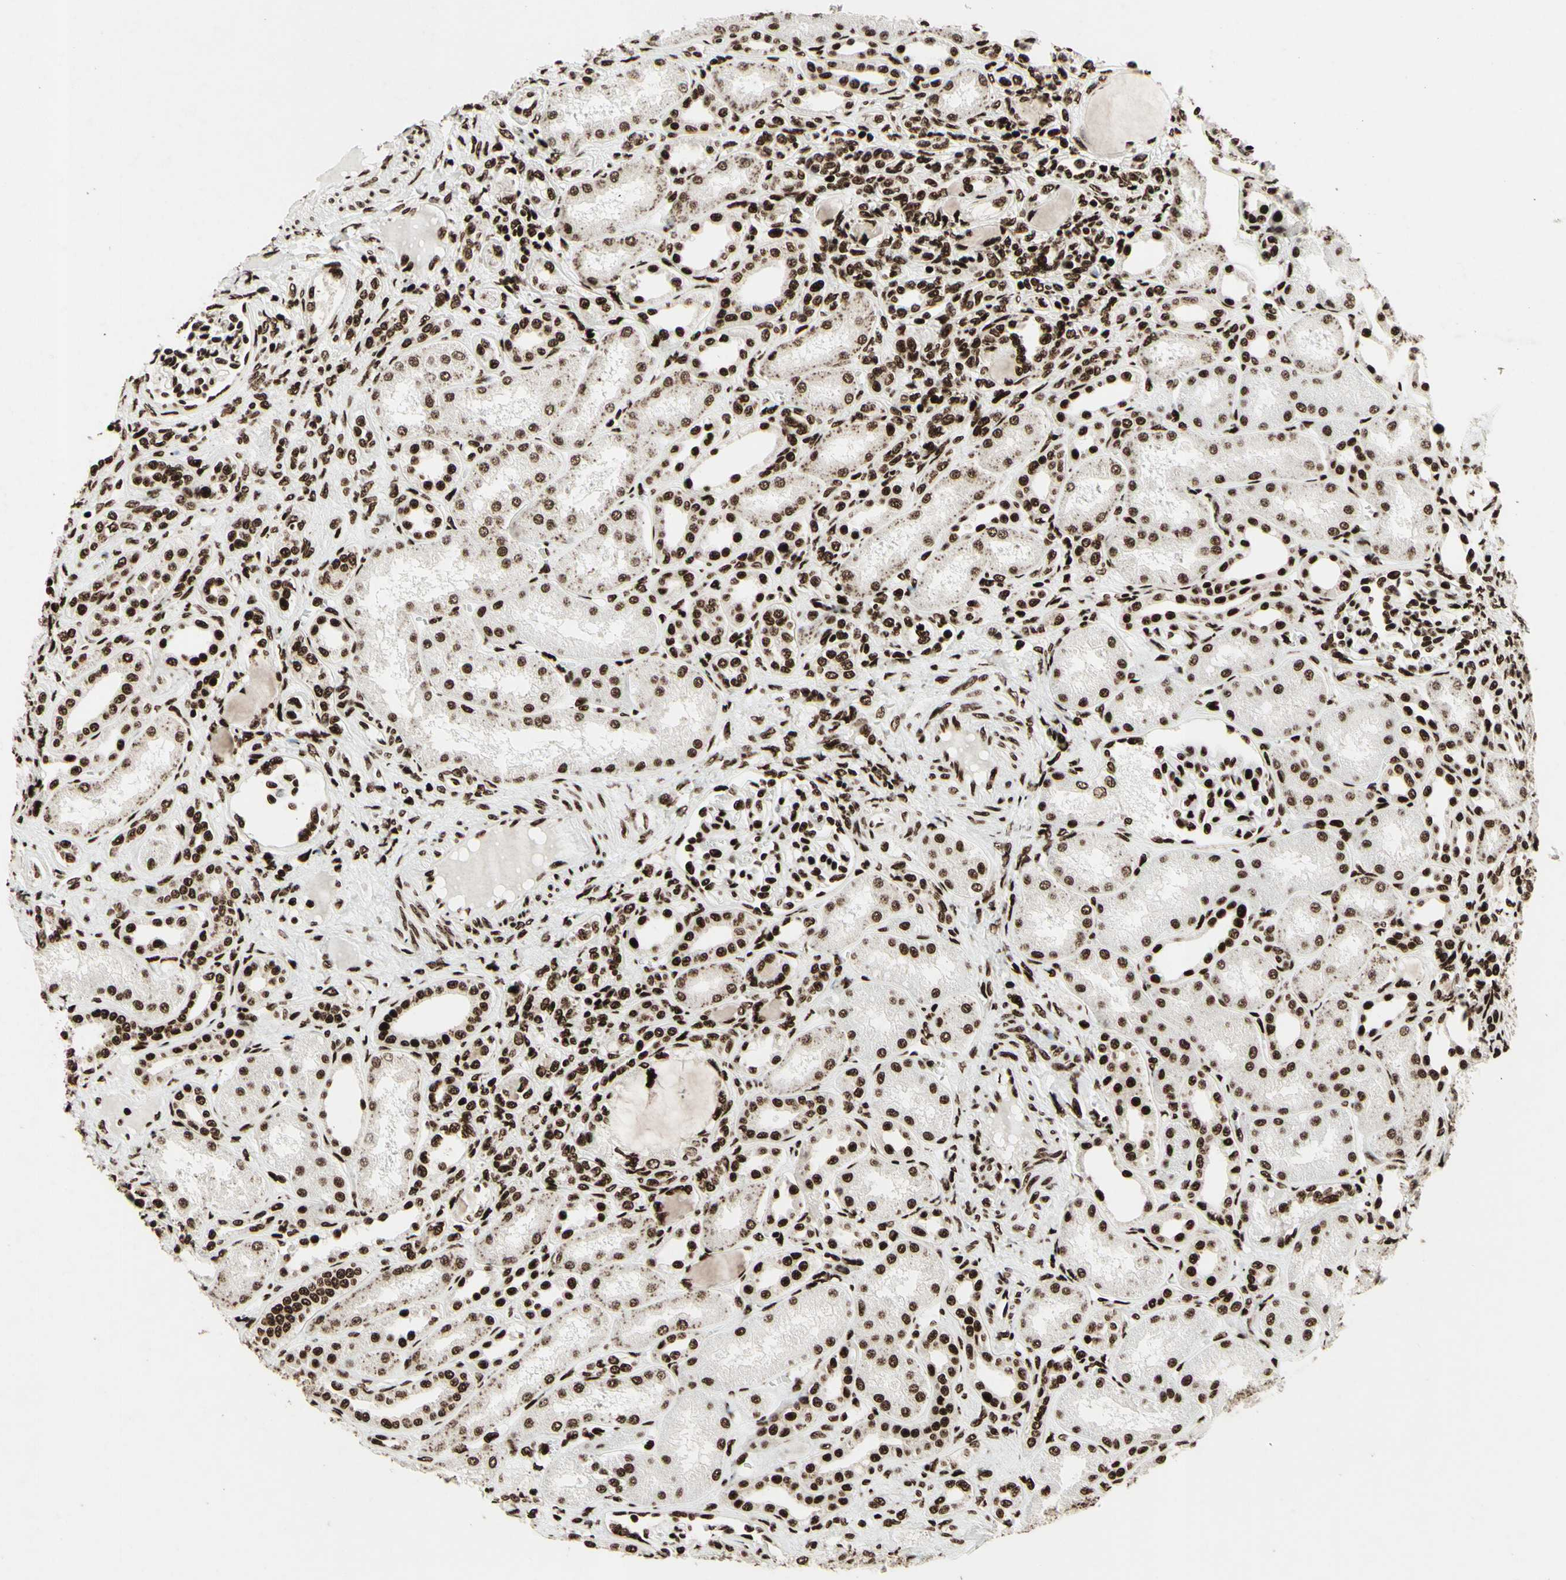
{"staining": {"intensity": "strong", "quantity": ">75%", "location": "nuclear"}, "tissue": "kidney", "cell_type": "Cells in glomeruli", "image_type": "normal", "snomed": [{"axis": "morphology", "description": "Normal tissue, NOS"}, {"axis": "topography", "description": "Kidney"}], "caption": "Cells in glomeruli show strong nuclear staining in about >75% of cells in normal kidney. (DAB (3,3'-diaminobenzidine) IHC with brightfield microscopy, high magnification).", "gene": "U2AF2", "patient": {"sex": "male", "age": 7}}